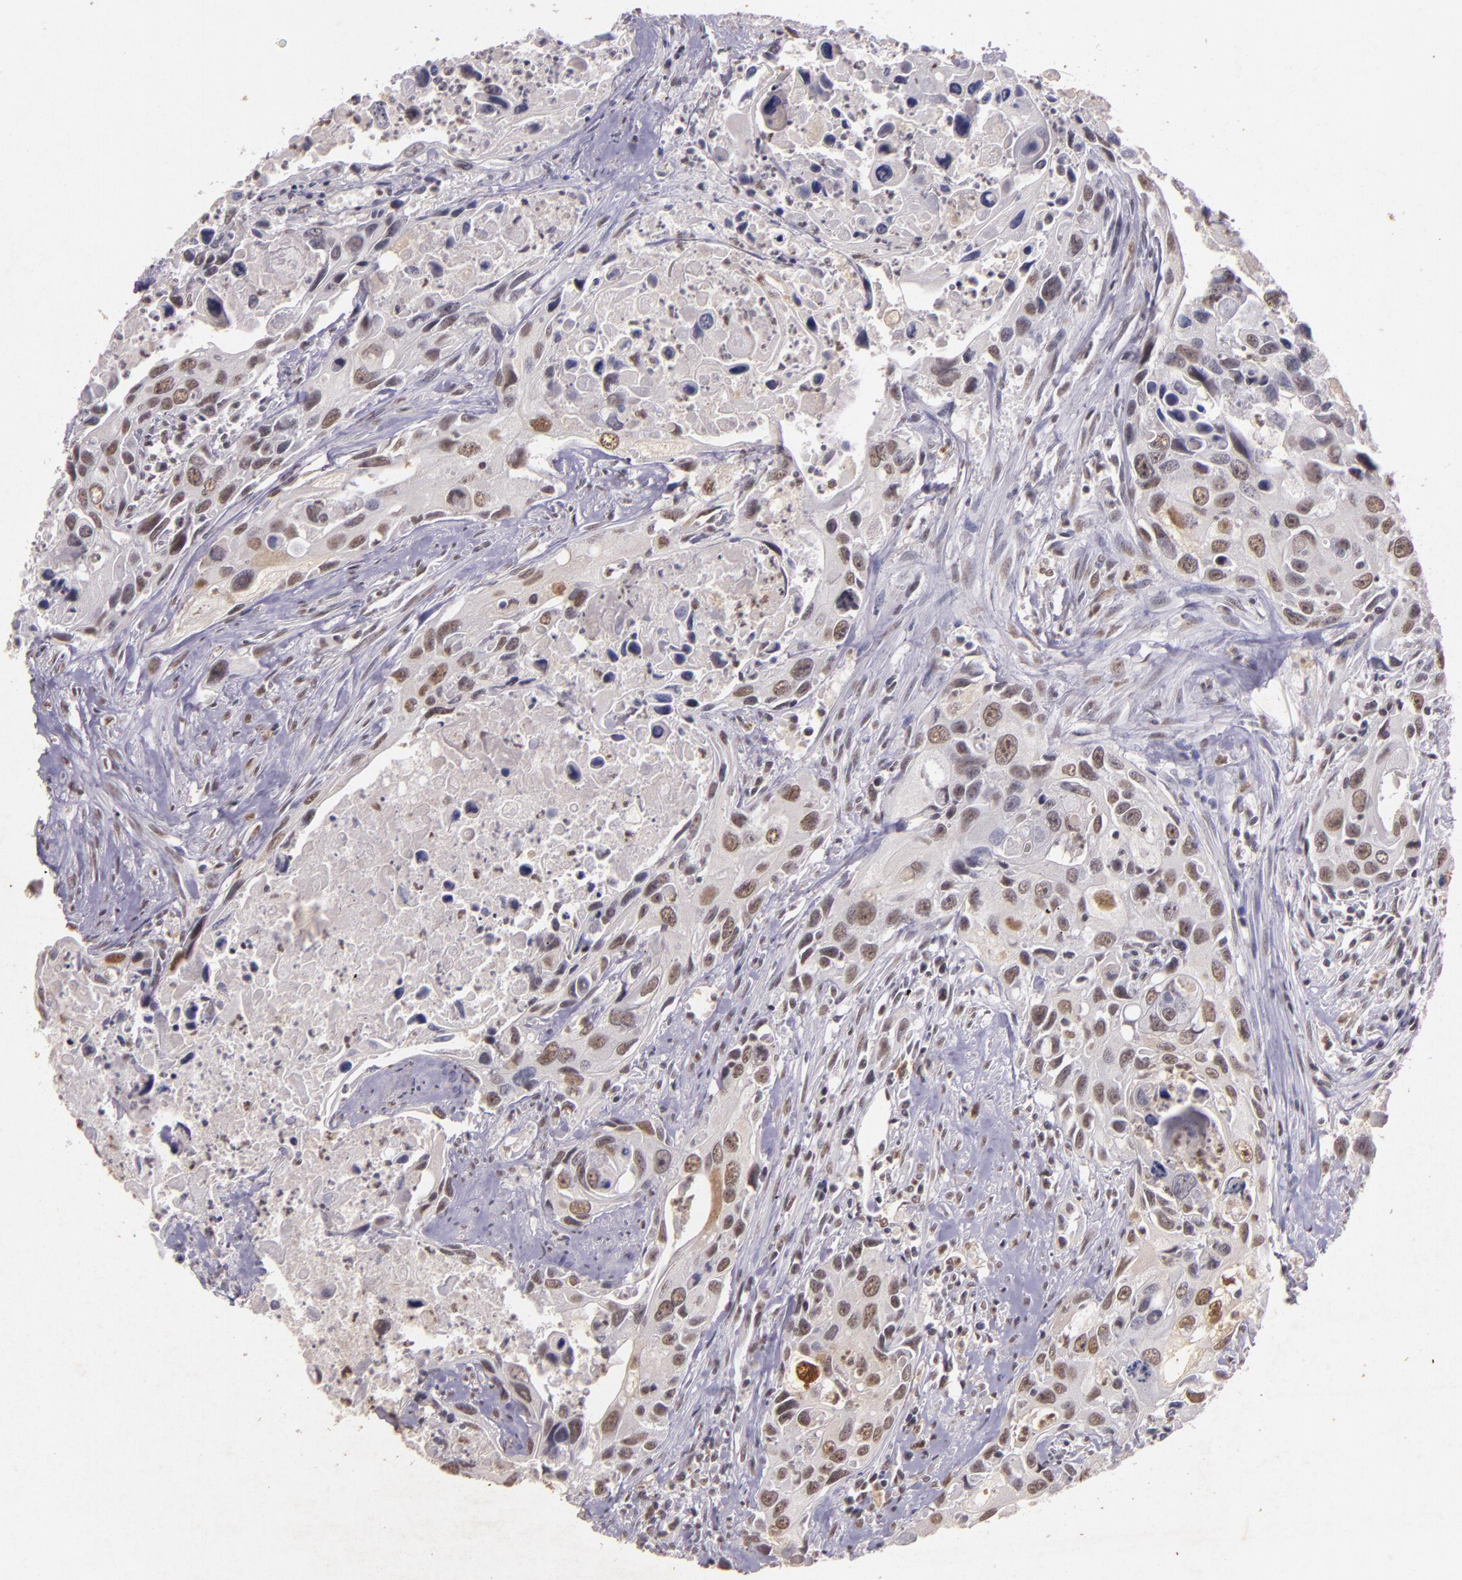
{"staining": {"intensity": "weak", "quantity": "25%-75%", "location": "nuclear"}, "tissue": "urothelial cancer", "cell_type": "Tumor cells", "image_type": "cancer", "snomed": [{"axis": "morphology", "description": "Urothelial carcinoma, High grade"}, {"axis": "topography", "description": "Urinary bladder"}], "caption": "IHC (DAB) staining of high-grade urothelial carcinoma shows weak nuclear protein staining in about 25%-75% of tumor cells.", "gene": "CBX3", "patient": {"sex": "male", "age": 71}}